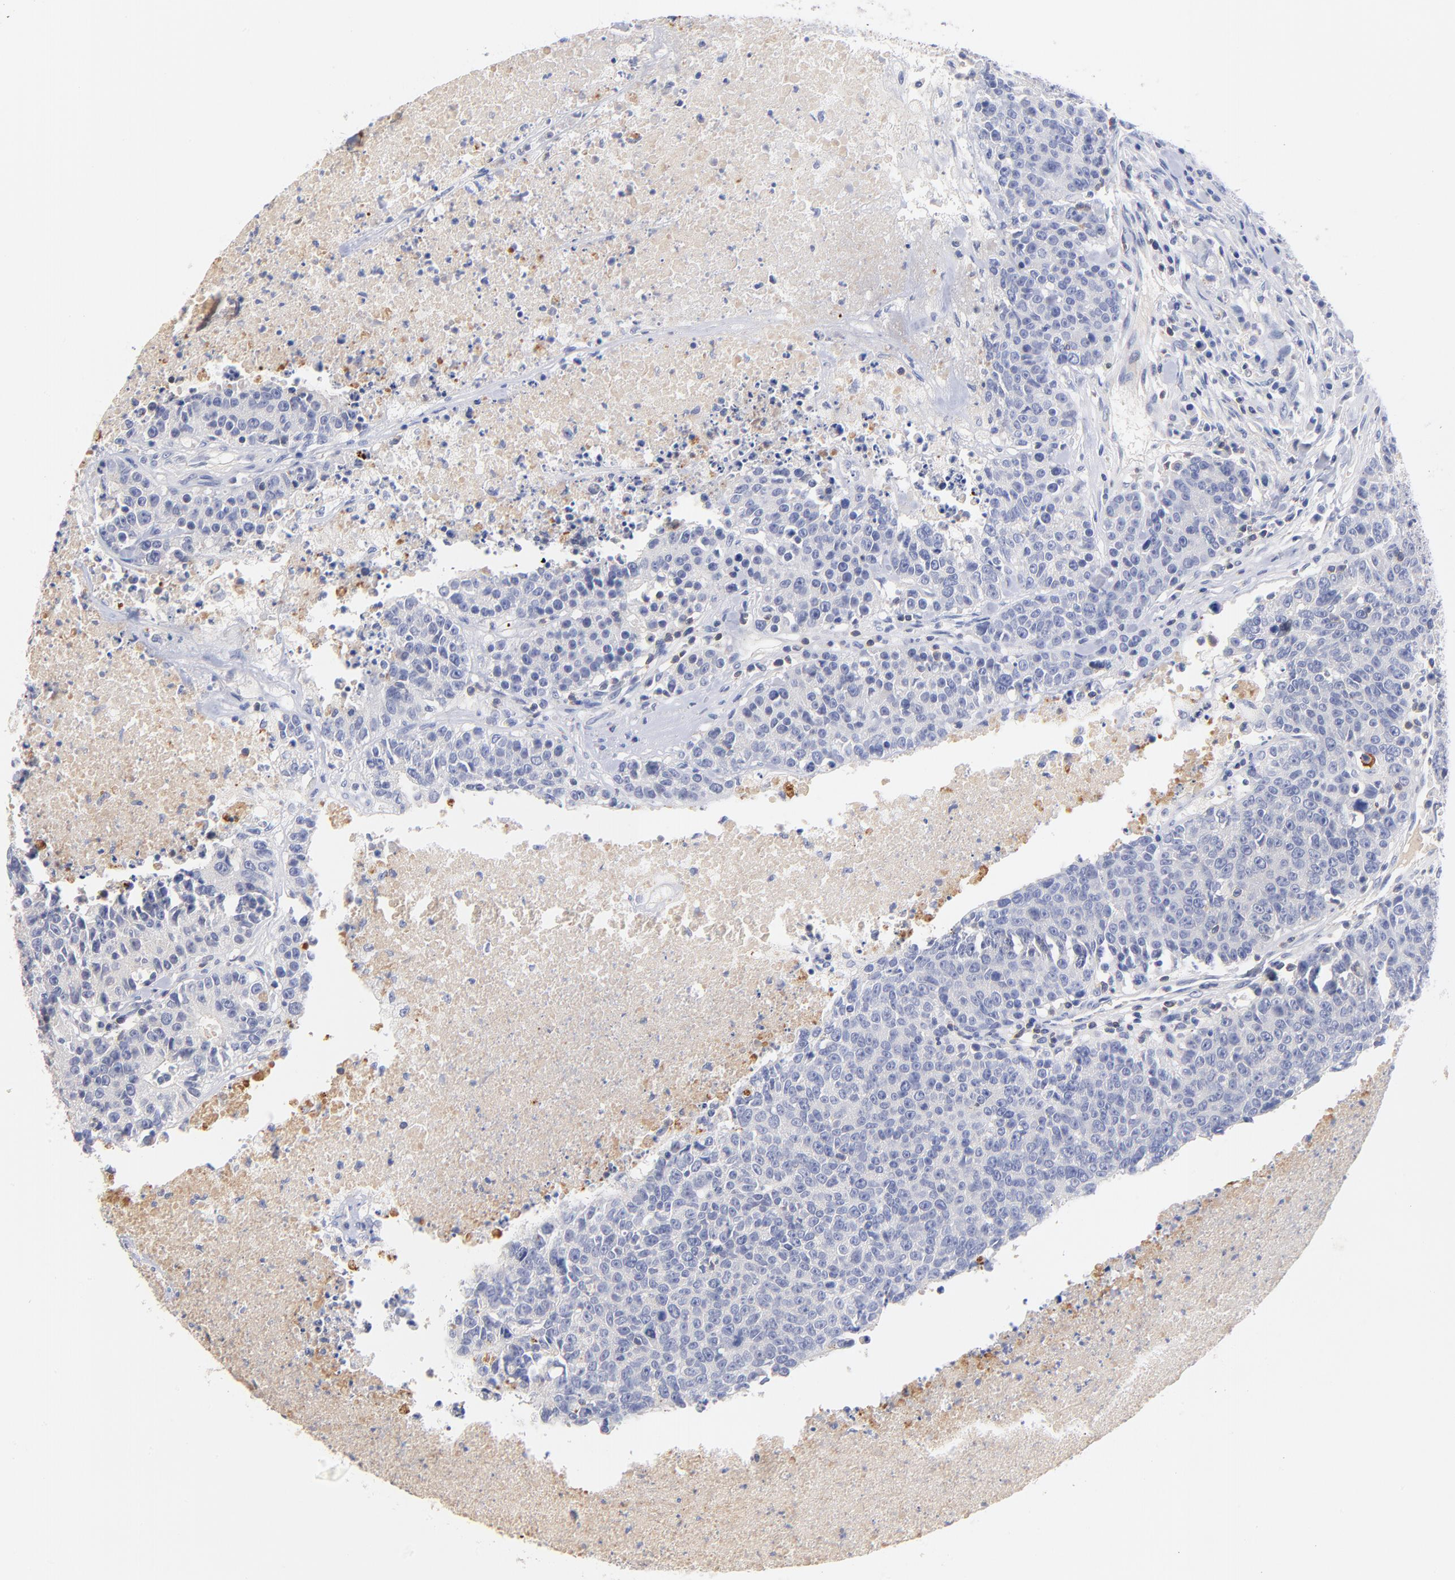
{"staining": {"intensity": "negative", "quantity": "none", "location": "none"}, "tissue": "colorectal cancer", "cell_type": "Tumor cells", "image_type": "cancer", "snomed": [{"axis": "morphology", "description": "Adenocarcinoma, NOS"}, {"axis": "topography", "description": "Colon"}], "caption": "Immunohistochemistry (IHC) micrograph of colorectal adenocarcinoma stained for a protein (brown), which exhibits no expression in tumor cells. (Immunohistochemistry (IHC), brightfield microscopy, high magnification).", "gene": "KREMEN2", "patient": {"sex": "female", "age": 53}}